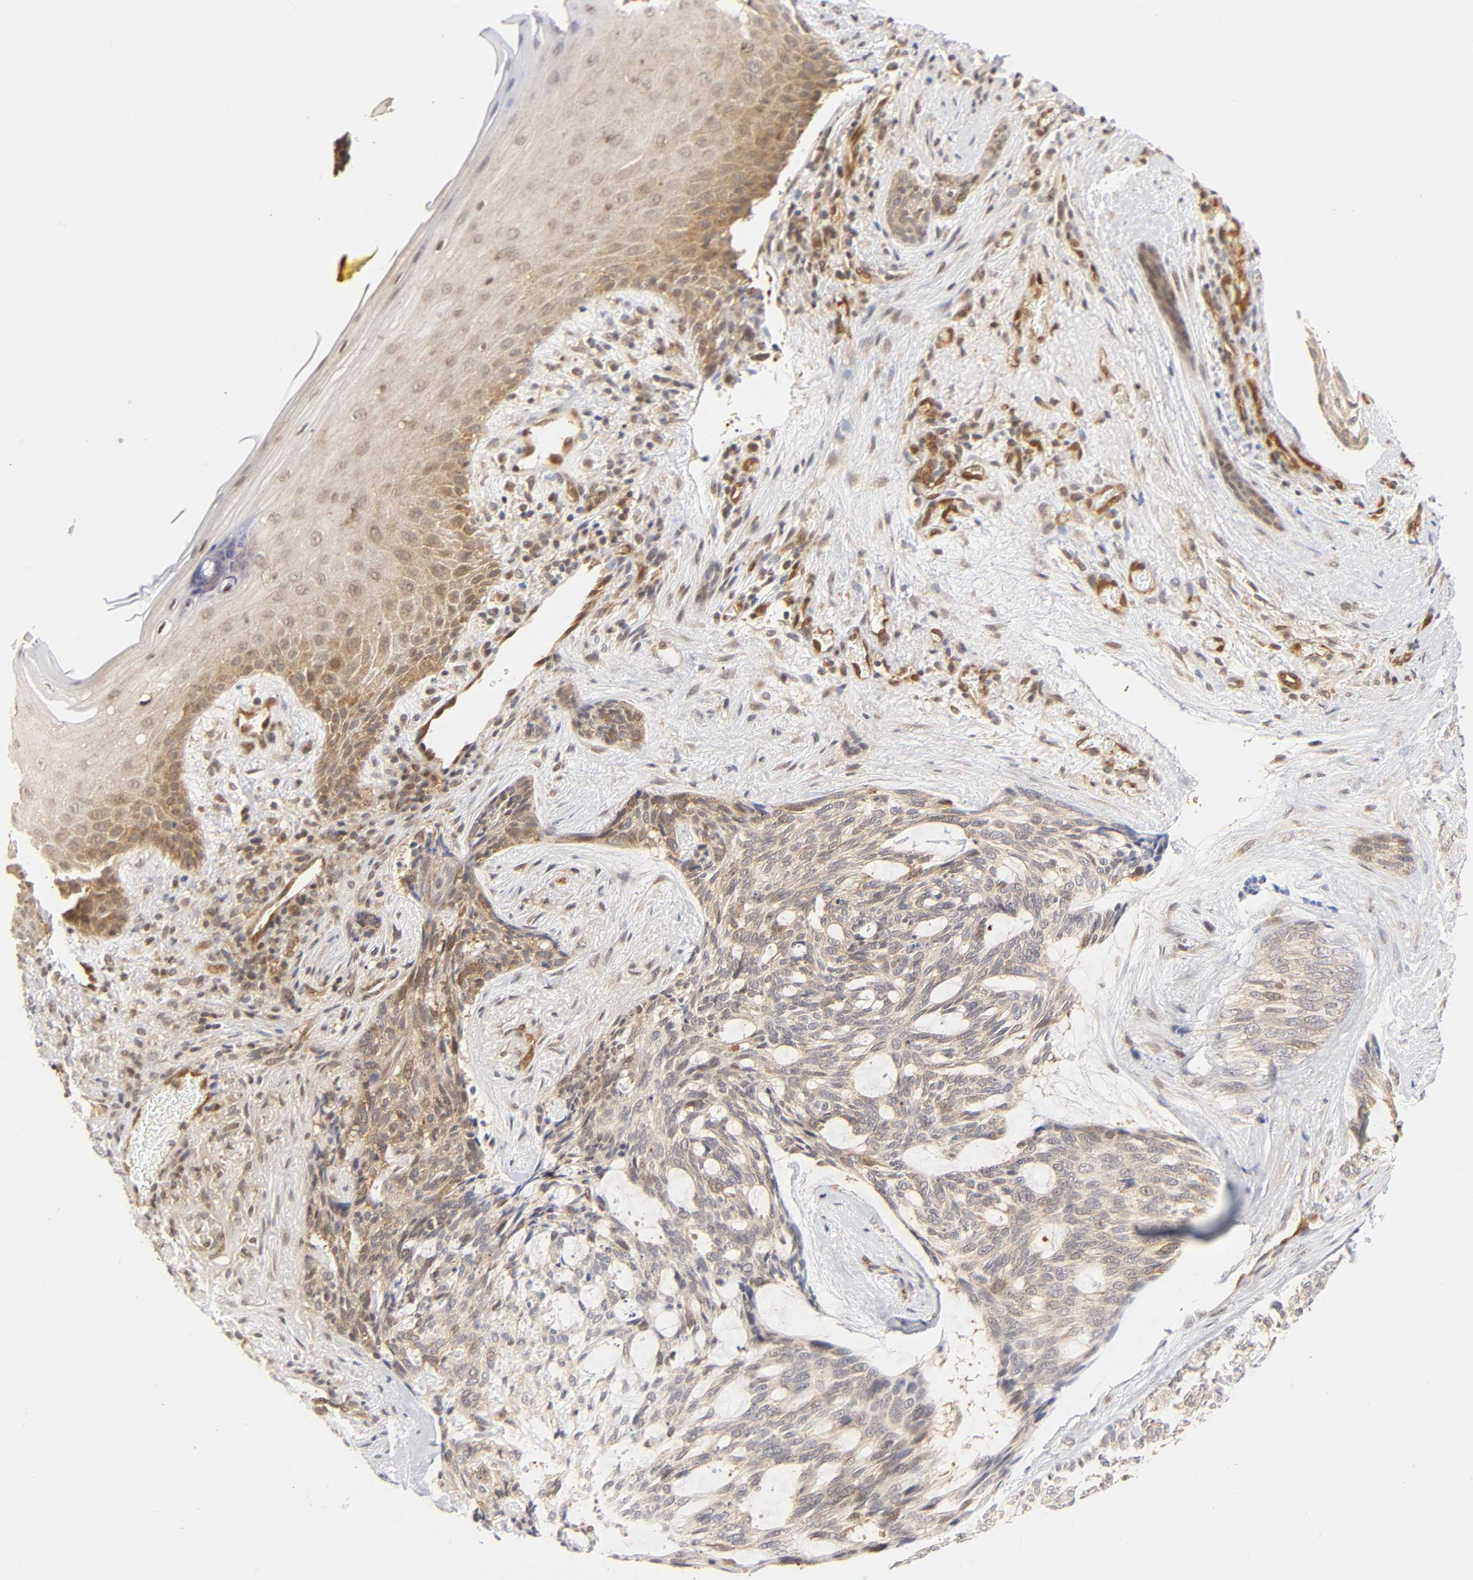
{"staining": {"intensity": "weak", "quantity": "<25%", "location": "cytoplasmic/membranous,nuclear"}, "tissue": "skin cancer", "cell_type": "Tumor cells", "image_type": "cancer", "snomed": [{"axis": "morphology", "description": "Normal tissue, NOS"}, {"axis": "morphology", "description": "Basal cell carcinoma"}, {"axis": "topography", "description": "Skin"}], "caption": "This is a image of IHC staining of skin basal cell carcinoma, which shows no expression in tumor cells.", "gene": "CDC37", "patient": {"sex": "female", "age": 71}}